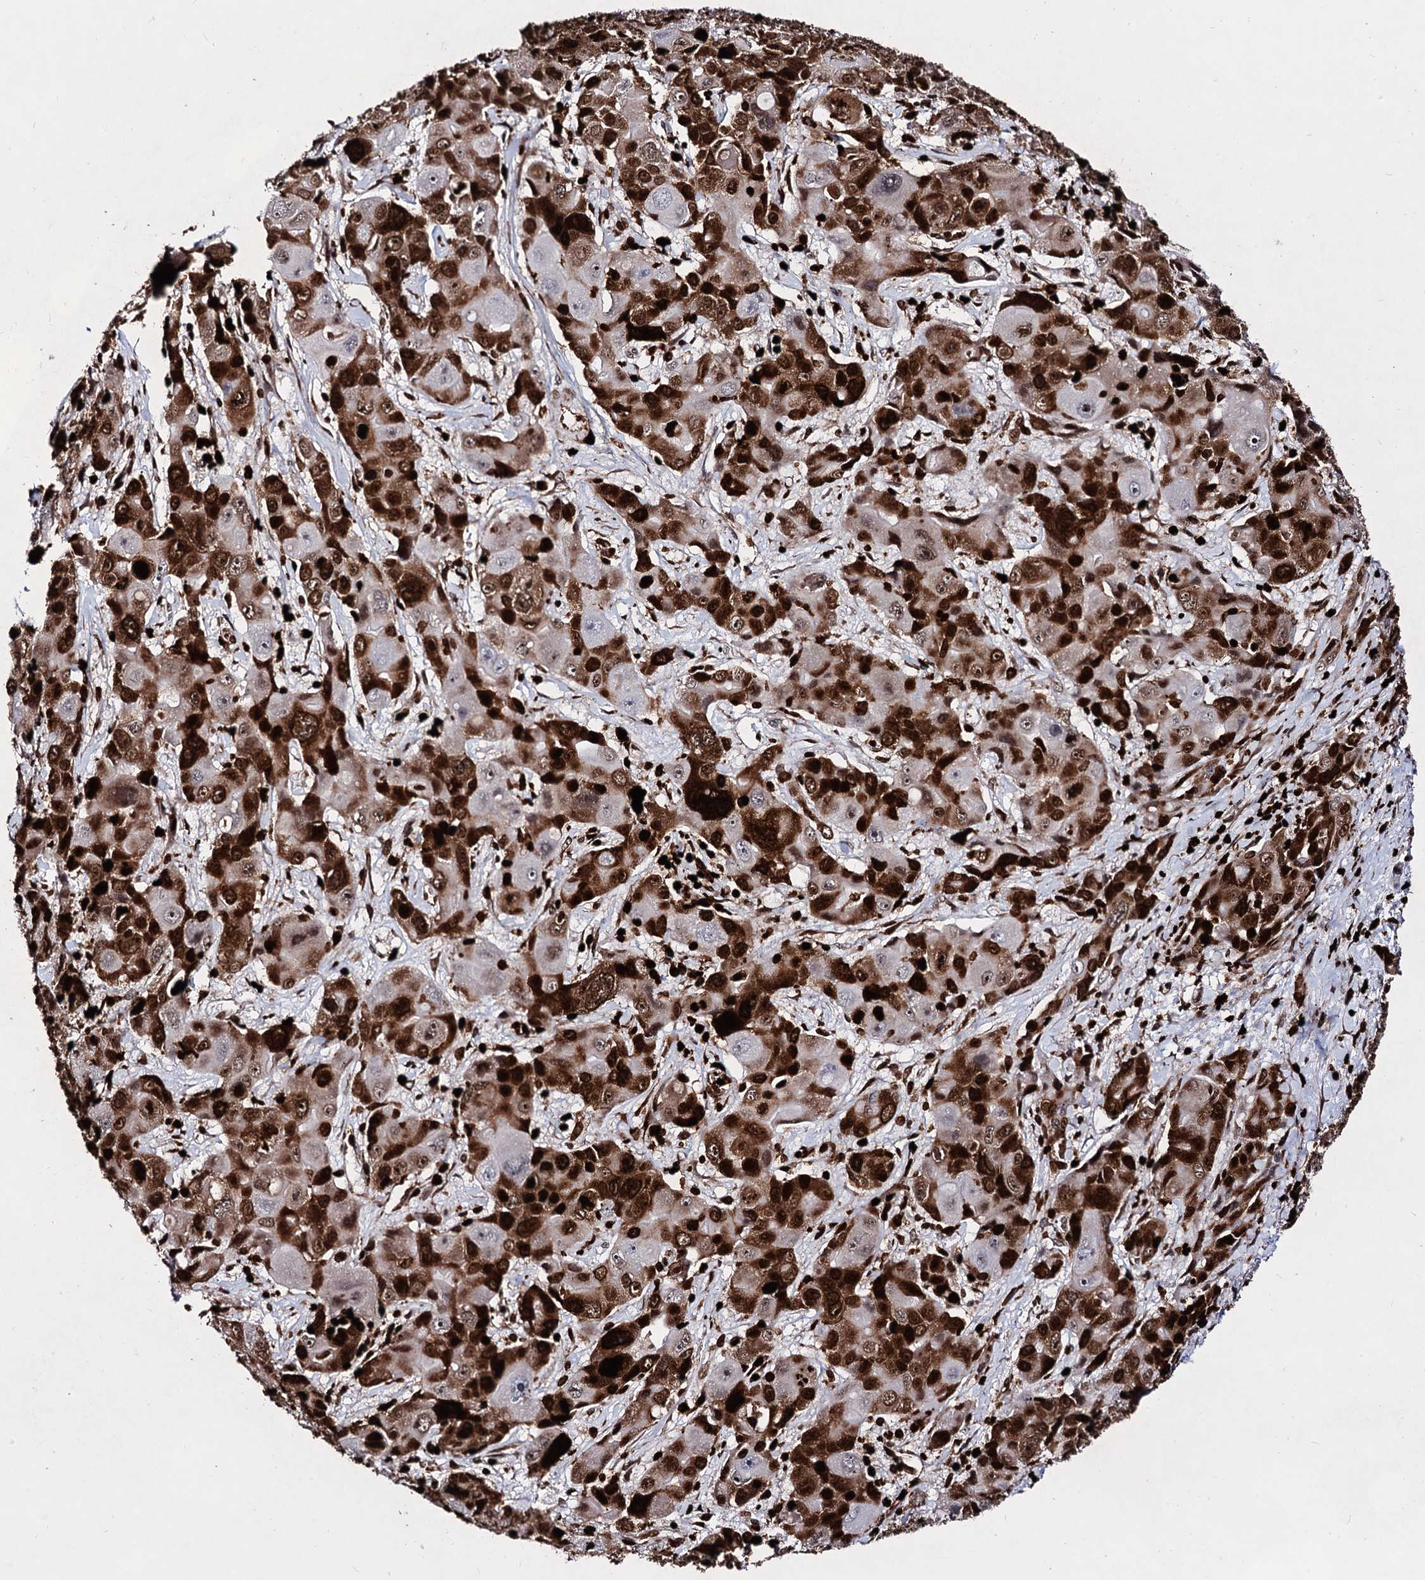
{"staining": {"intensity": "strong", "quantity": ">75%", "location": "nuclear"}, "tissue": "liver cancer", "cell_type": "Tumor cells", "image_type": "cancer", "snomed": [{"axis": "morphology", "description": "Cholangiocarcinoma"}, {"axis": "topography", "description": "Liver"}], "caption": "Liver cancer (cholangiocarcinoma) stained with a brown dye demonstrates strong nuclear positive staining in about >75% of tumor cells.", "gene": "HMGB2", "patient": {"sex": "male", "age": 67}}